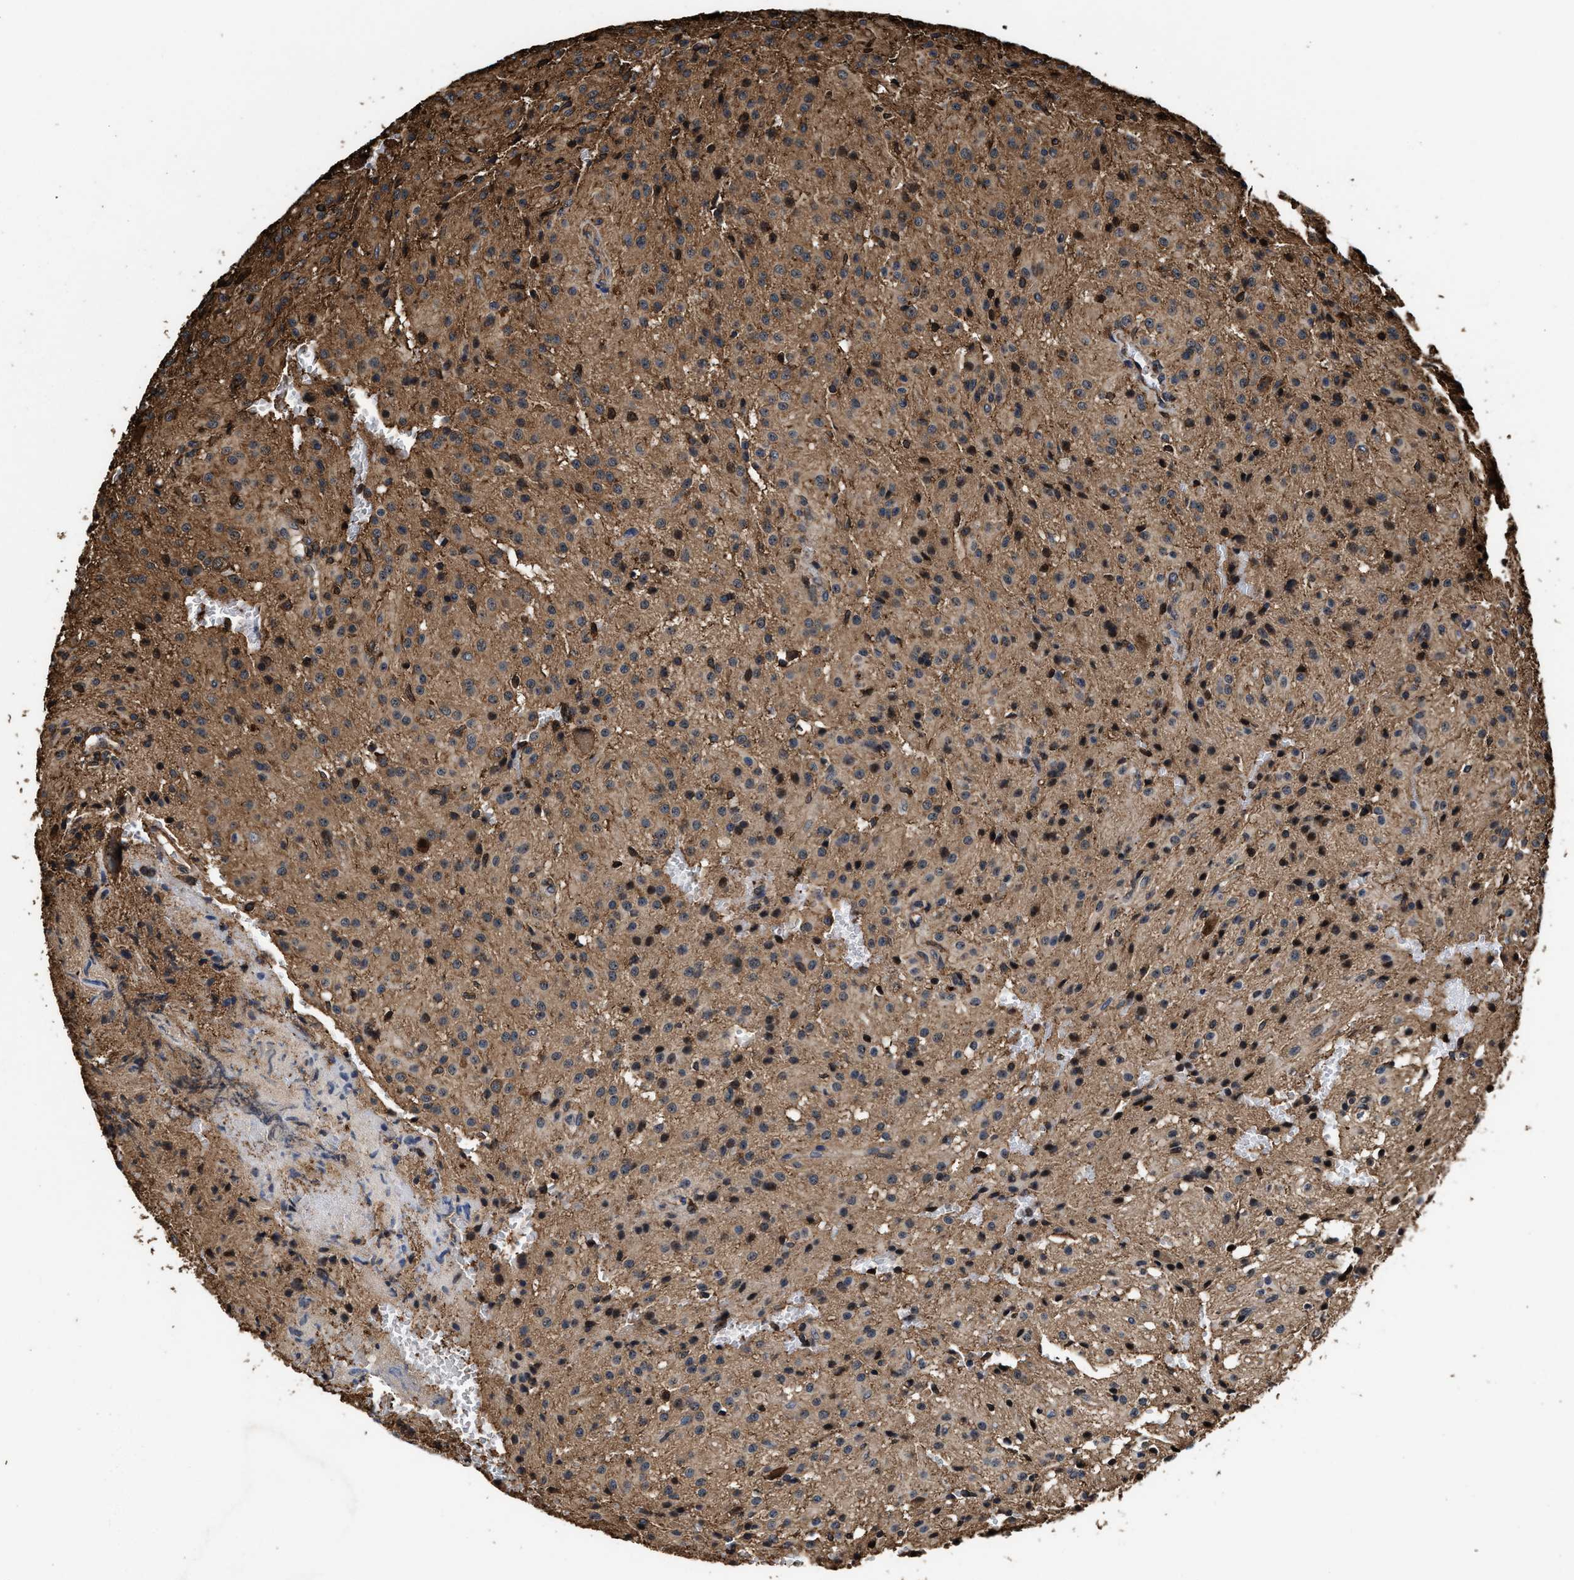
{"staining": {"intensity": "moderate", "quantity": "25%-75%", "location": "cytoplasmic/membranous,nuclear"}, "tissue": "glioma", "cell_type": "Tumor cells", "image_type": "cancer", "snomed": [{"axis": "morphology", "description": "Glioma, malignant, High grade"}, {"axis": "topography", "description": "Brain"}], "caption": "The histopathology image demonstrates a brown stain indicating the presence of a protein in the cytoplasmic/membranous and nuclear of tumor cells in glioma.", "gene": "KBTBD2", "patient": {"sex": "female", "age": 59}}